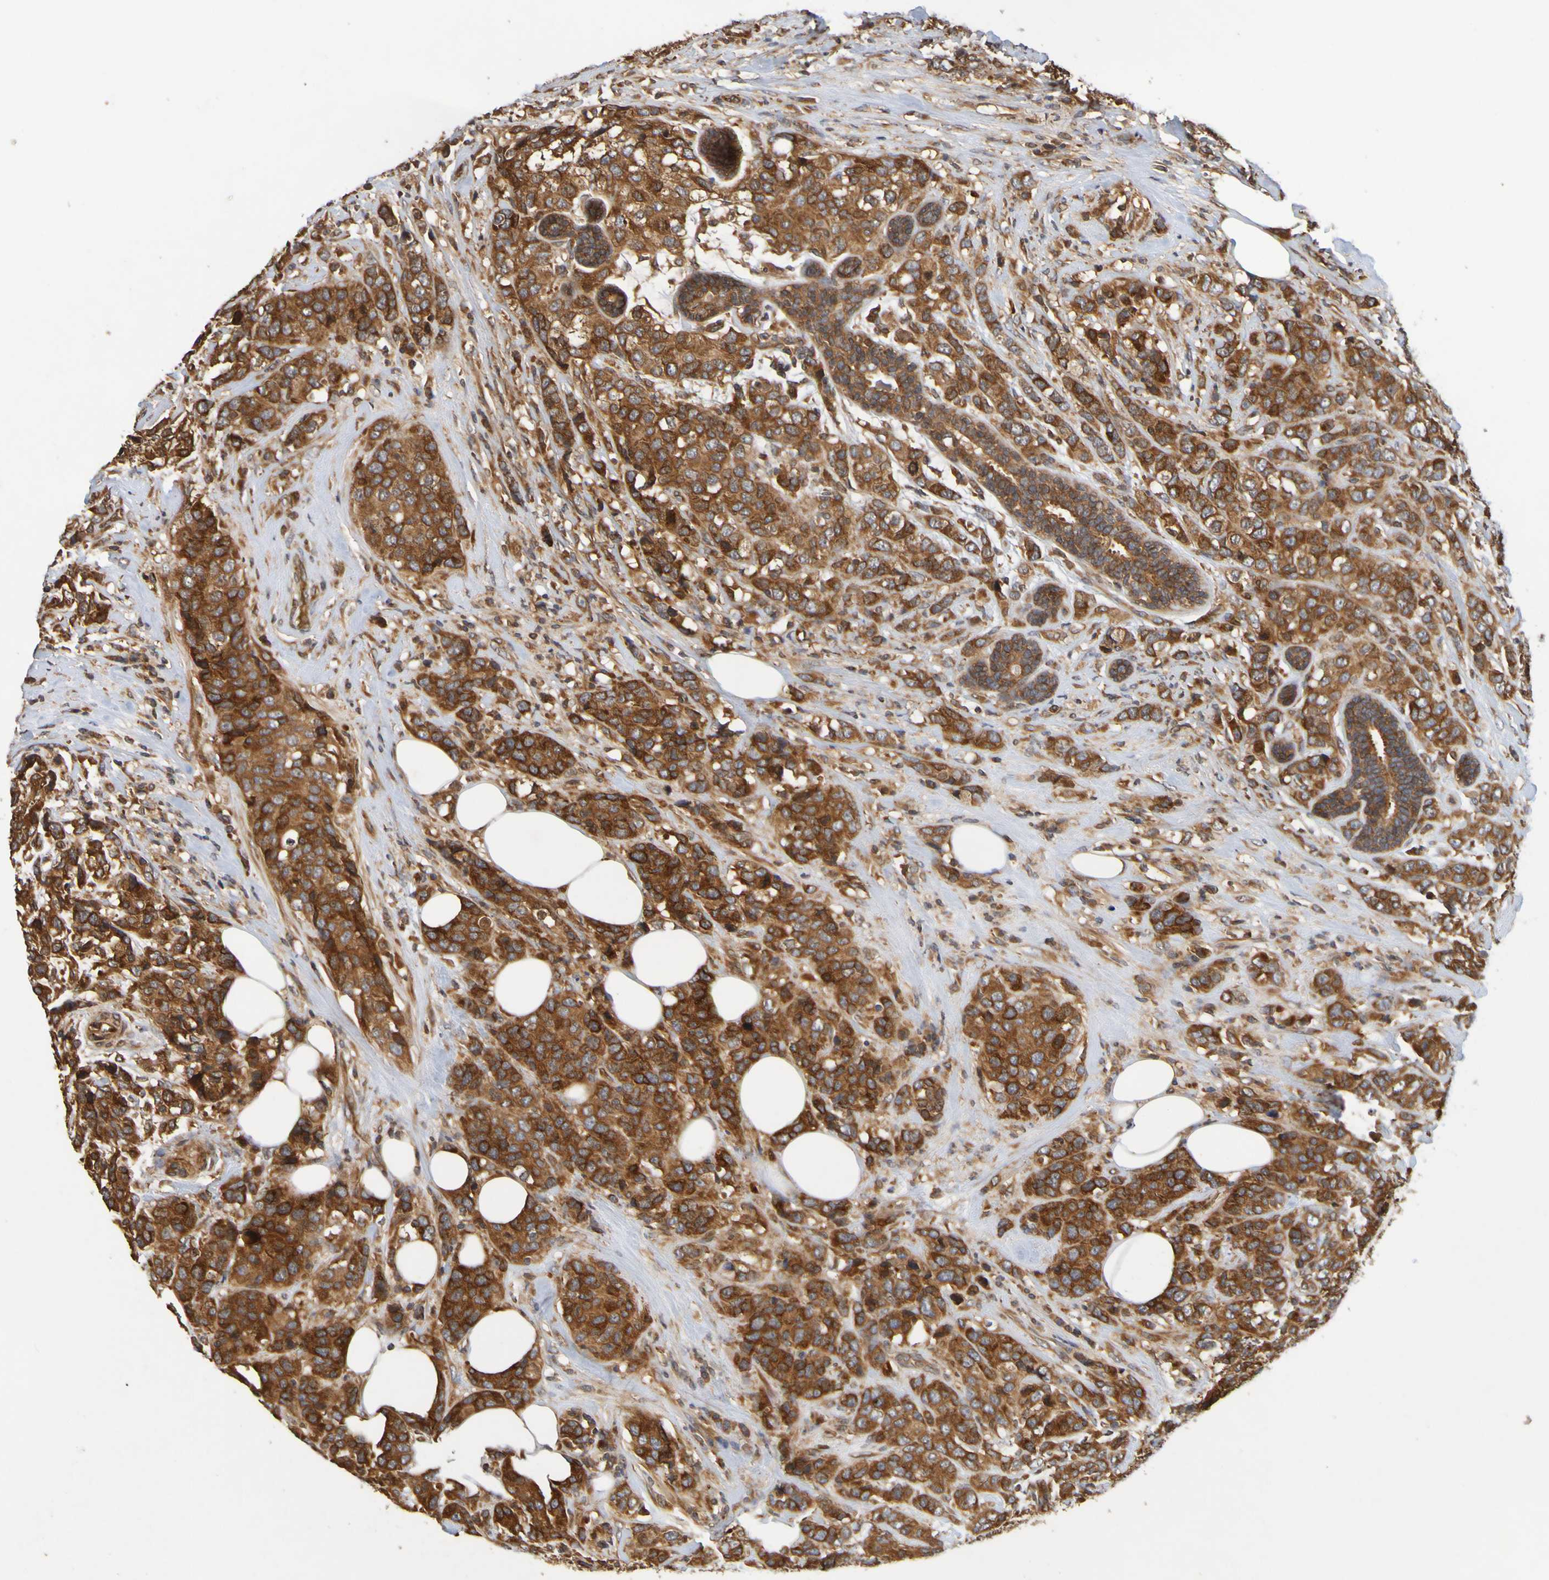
{"staining": {"intensity": "strong", "quantity": ">75%", "location": "cytoplasmic/membranous"}, "tissue": "breast cancer", "cell_type": "Tumor cells", "image_type": "cancer", "snomed": [{"axis": "morphology", "description": "Lobular carcinoma"}, {"axis": "topography", "description": "Breast"}], "caption": "Immunohistochemical staining of human breast cancer (lobular carcinoma) shows high levels of strong cytoplasmic/membranous staining in about >75% of tumor cells.", "gene": "OCRL", "patient": {"sex": "female", "age": 59}}